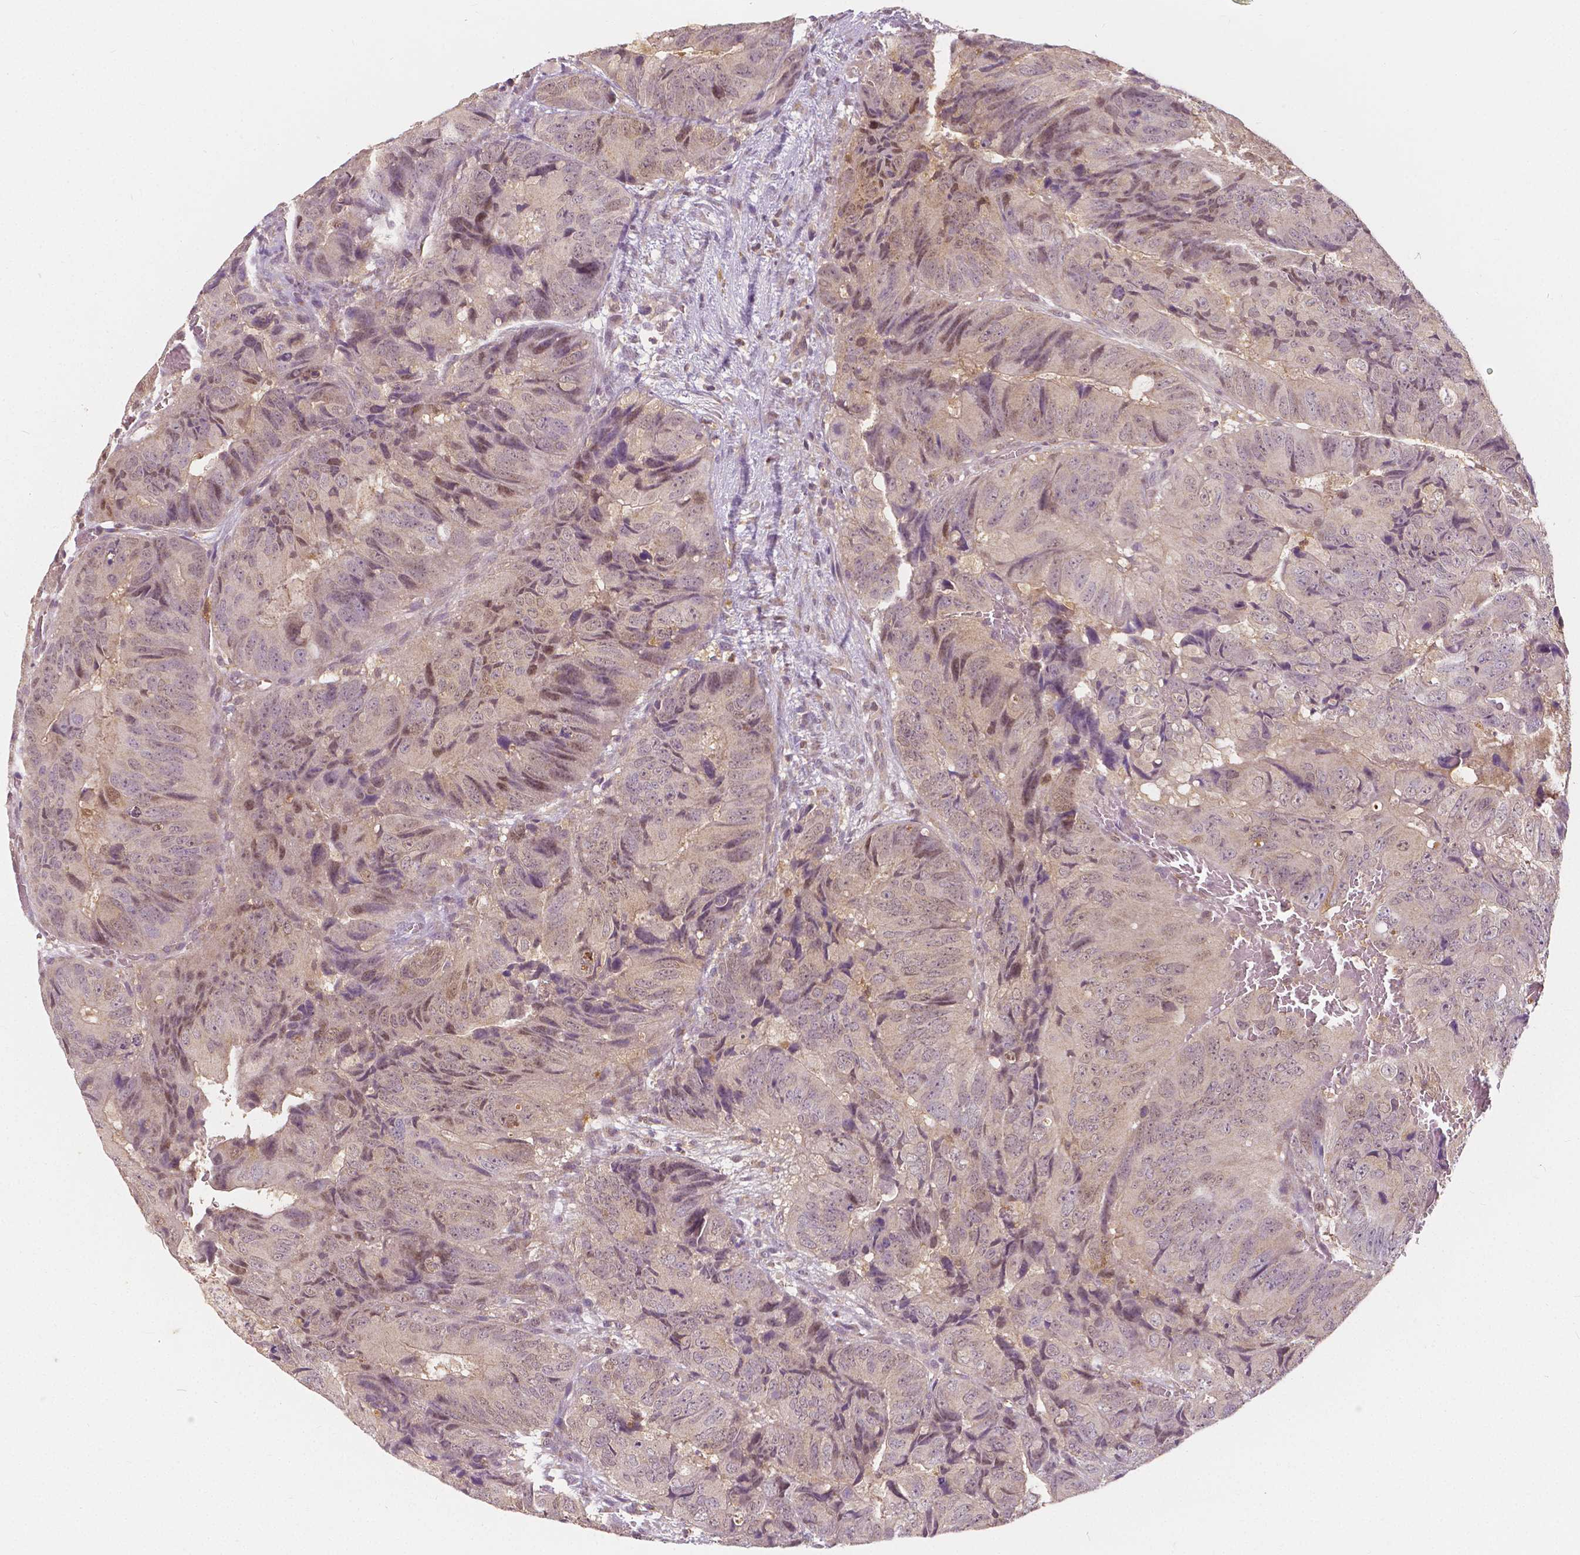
{"staining": {"intensity": "weak", "quantity": "<25%", "location": "nuclear"}, "tissue": "colorectal cancer", "cell_type": "Tumor cells", "image_type": "cancer", "snomed": [{"axis": "morphology", "description": "Adenocarcinoma, NOS"}, {"axis": "topography", "description": "Colon"}], "caption": "Tumor cells are negative for protein expression in human adenocarcinoma (colorectal).", "gene": "NAPRT", "patient": {"sex": "male", "age": 79}}